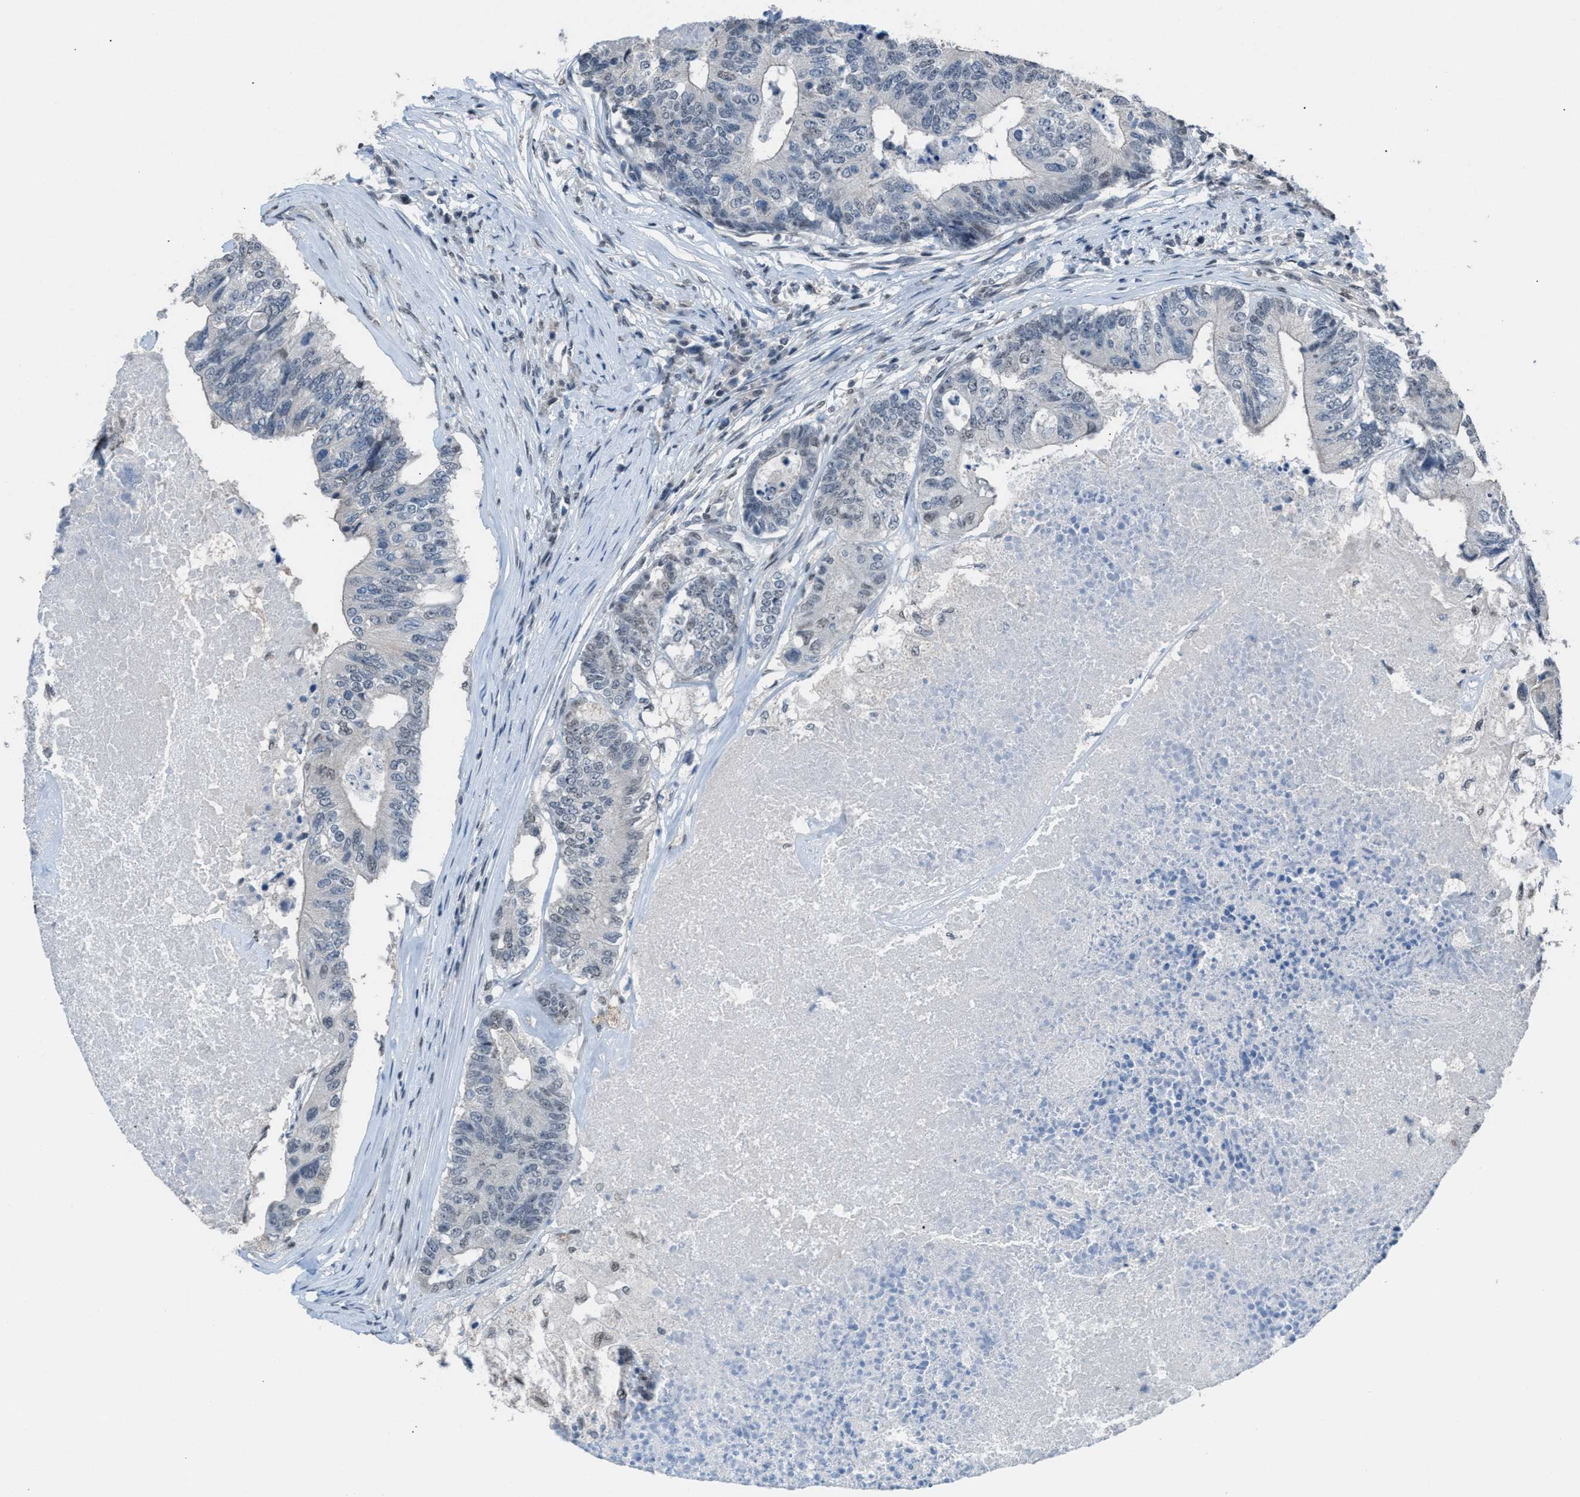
{"staining": {"intensity": "weak", "quantity": "<25%", "location": "nuclear"}, "tissue": "colorectal cancer", "cell_type": "Tumor cells", "image_type": "cancer", "snomed": [{"axis": "morphology", "description": "Adenocarcinoma, NOS"}, {"axis": "topography", "description": "Colon"}], "caption": "Tumor cells show no significant expression in colorectal cancer.", "gene": "ZNF276", "patient": {"sex": "female", "age": 67}}